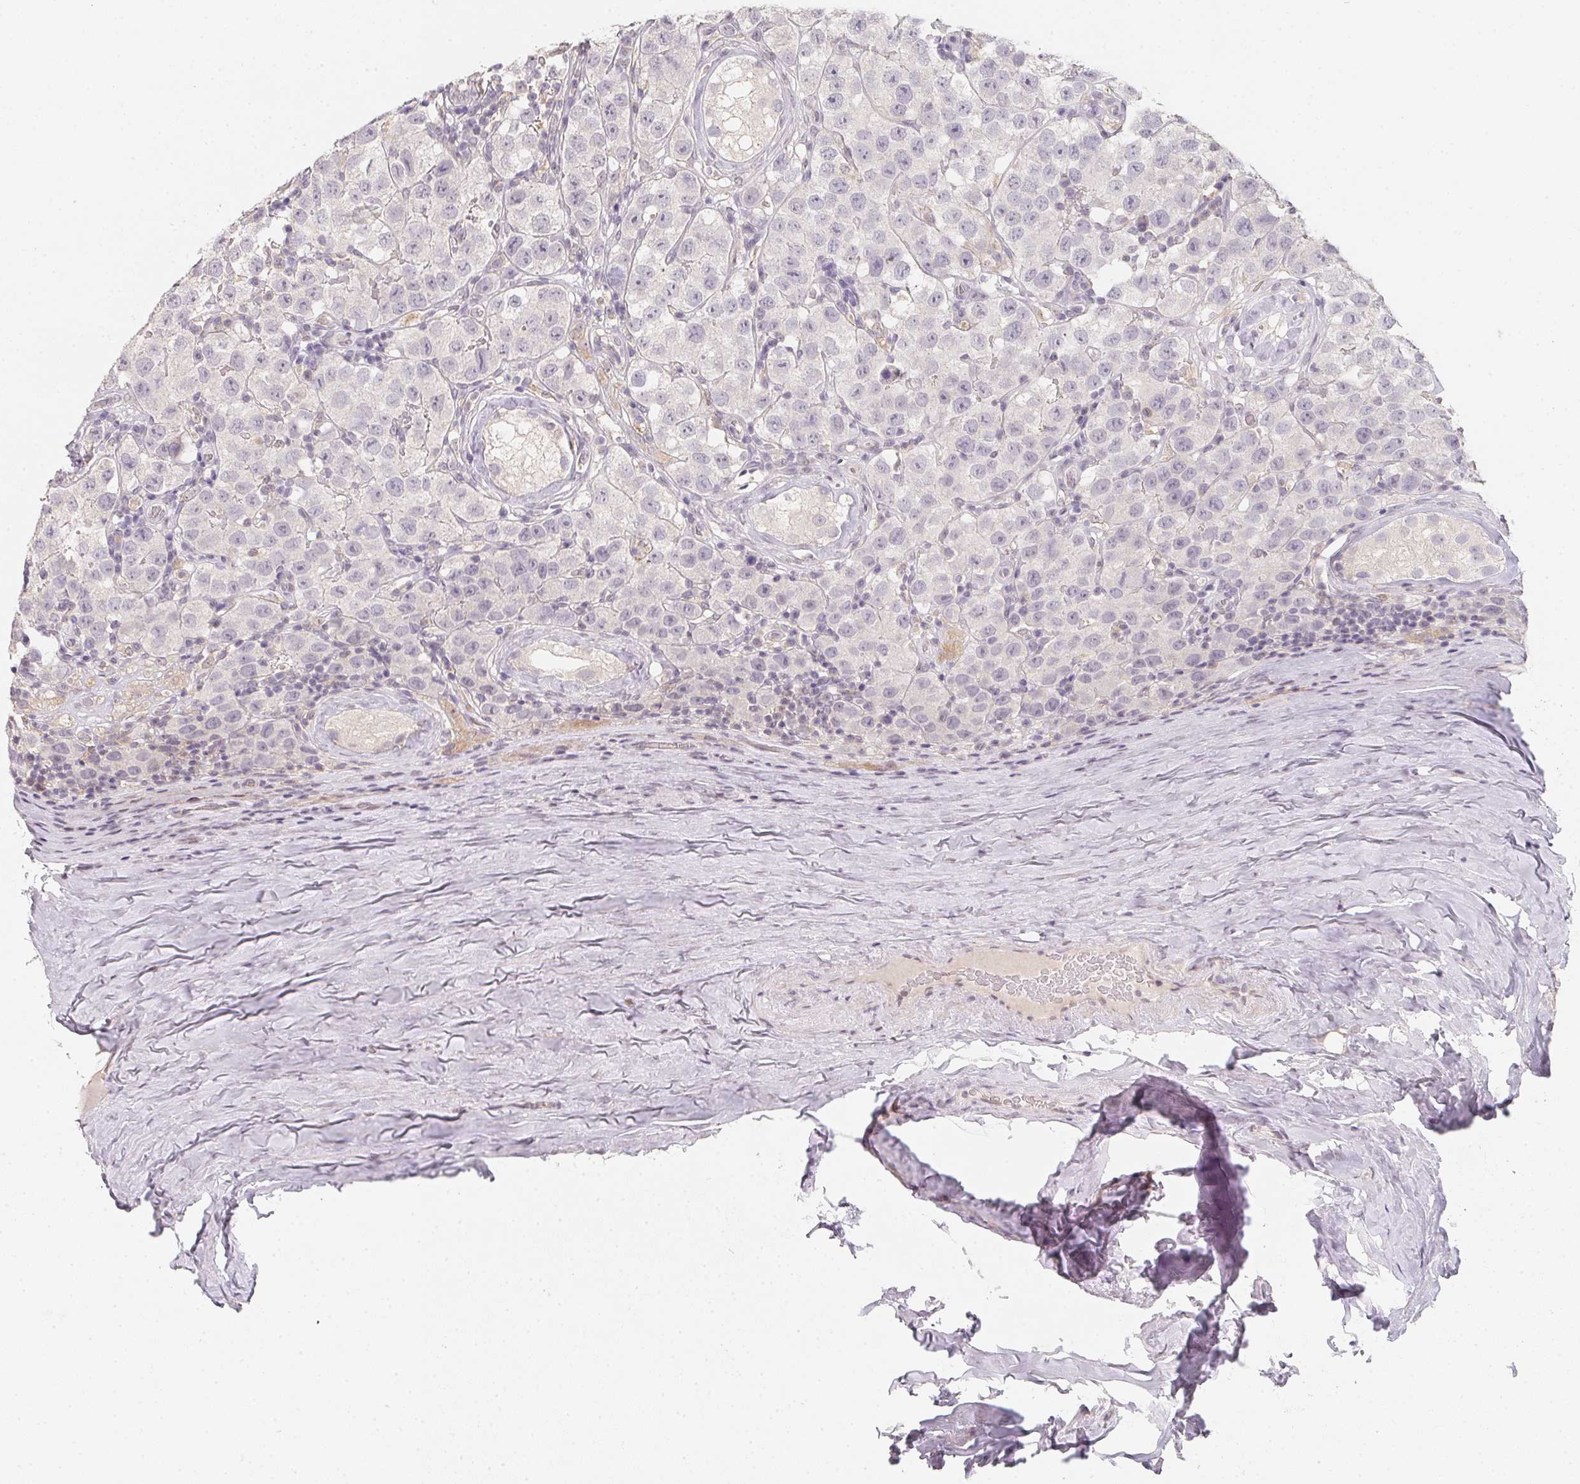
{"staining": {"intensity": "negative", "quantity": "none", "location": "none"}, "tissue": "testis cancer", "cell_type": "Tumor cells", "image_type": "cancer", "snomed": [{"axis": "morphology", "description": "Seminoma, NOS"}, {"axis": "topography", "description": "Testis"}], "caption": "Image shows no significant protein expression in tumor cells of testis seminoma. (DAB (3,3'-diaminobenzidine) immunohistochemistry (IHC) visualized using brightfield microscopy, high magnification).", "gene": "SOAT1", "patient": {"sex": "male", "age": 34}}